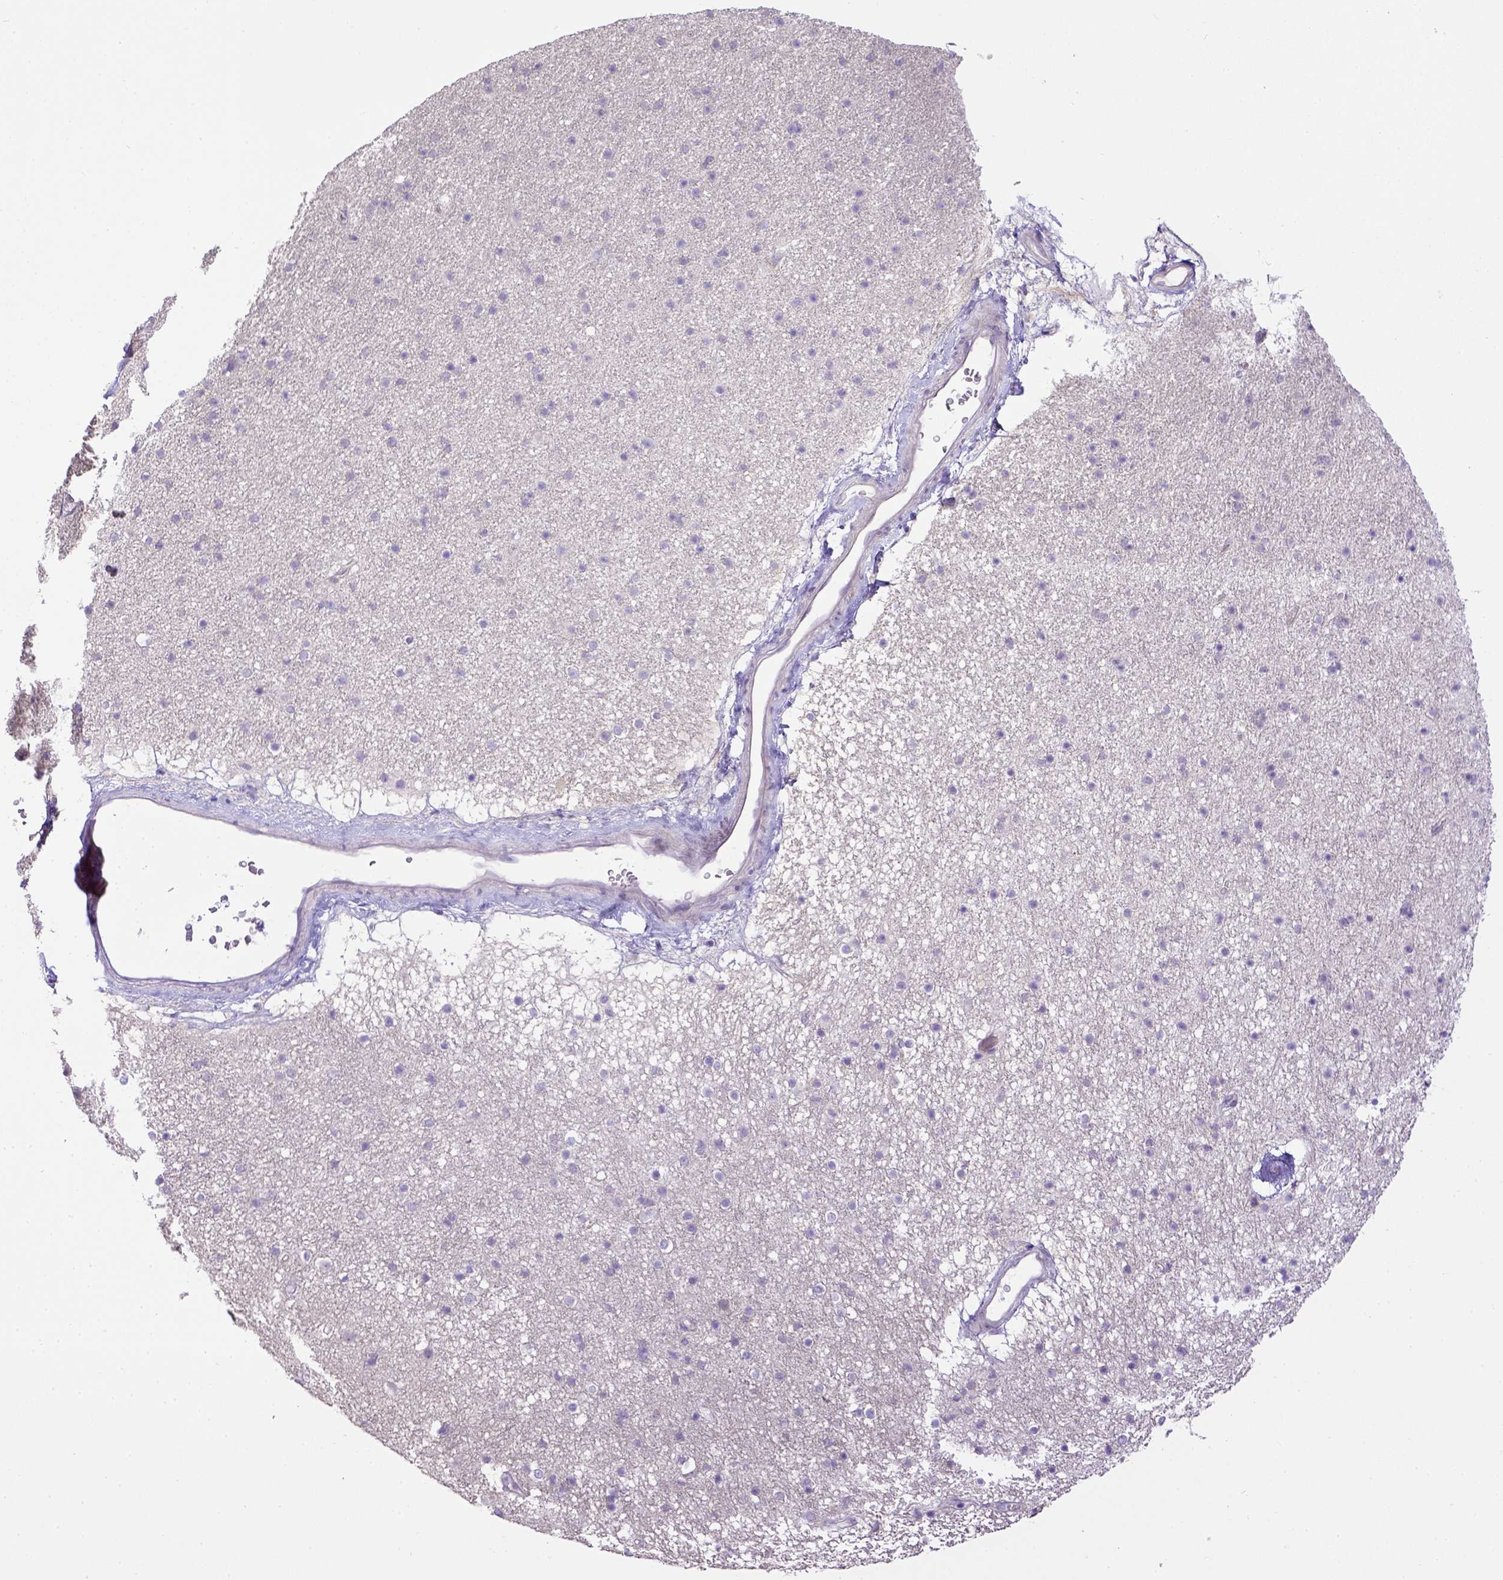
{"staining": {"intensity": "negative", "quantity": "none", "location": "none"}, "tissue": "caudate", "cell_type": "Glial cells", "image_type": "normal", "snomed": [{"axis": "morphology", "description": "Normal tissue, NOS"}, {"axis": "topography", "description": "Lateral ventricle wall"}], "caption": "Immunohistochemical staining of normal human caudate shows no significant positivity in glial cells.", "gene": "CD40", "patient": {"sex": "female", "age": 71}}